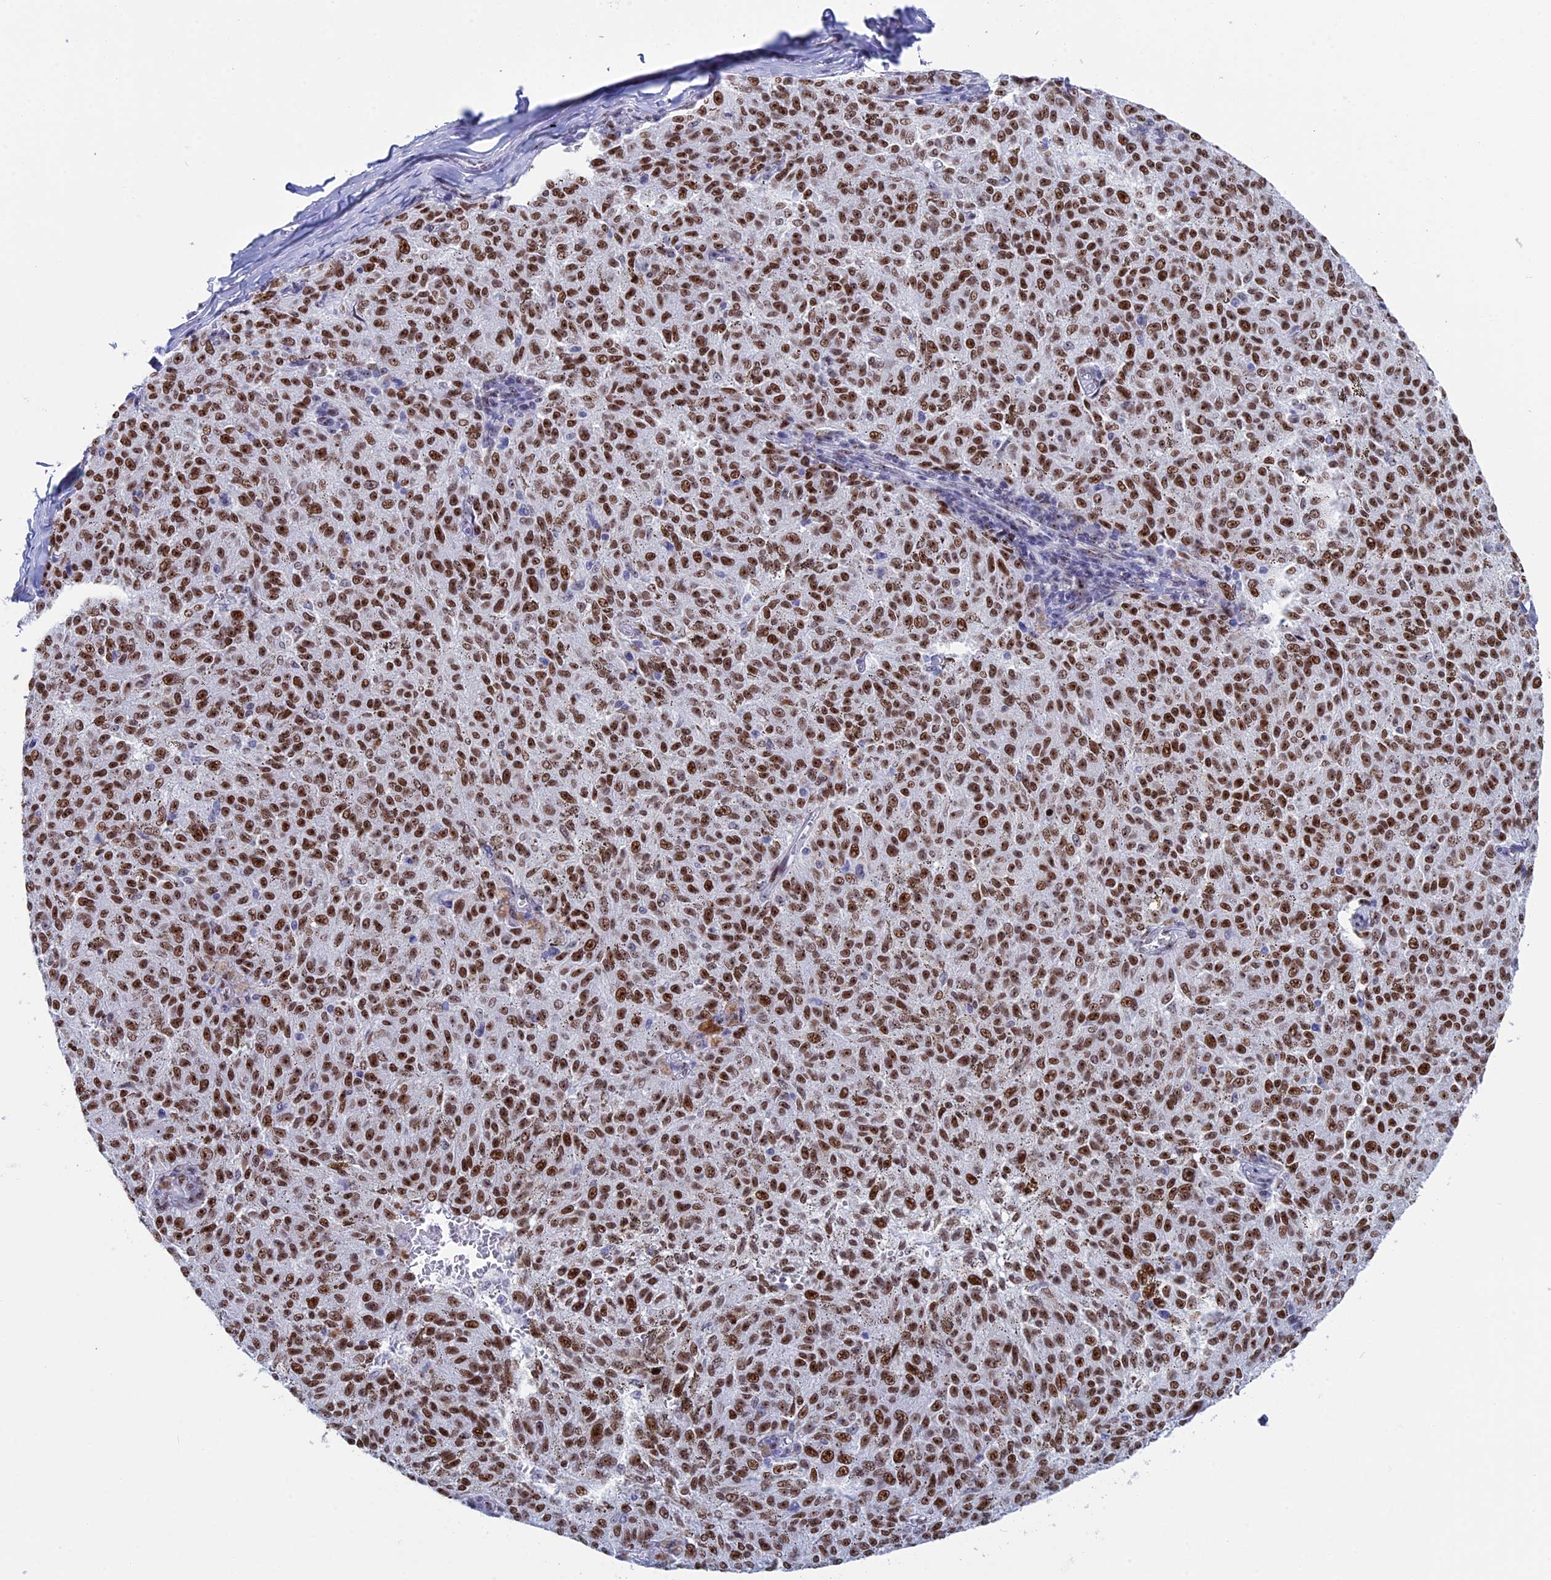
{"staining": {"intensity": "strong", "quantity": ">75%", "location": "nuclear"}, "tissue": "melanoma", "cell_type": "Tumor cells", "image_type": "cancer", "snomed": [{"axis": "morphology", "description": "Malignant melanoma, NOS"}, {"axis": "topography", "description": "Skin"}], "caption": "IHC image of human melanoma stained for a protein (brown), which exhibits high levels of strong nuclear expression in about >75% of tumor cells.", "gene": "CCDC86", "patient": {"sex": "female", "age": 72}}